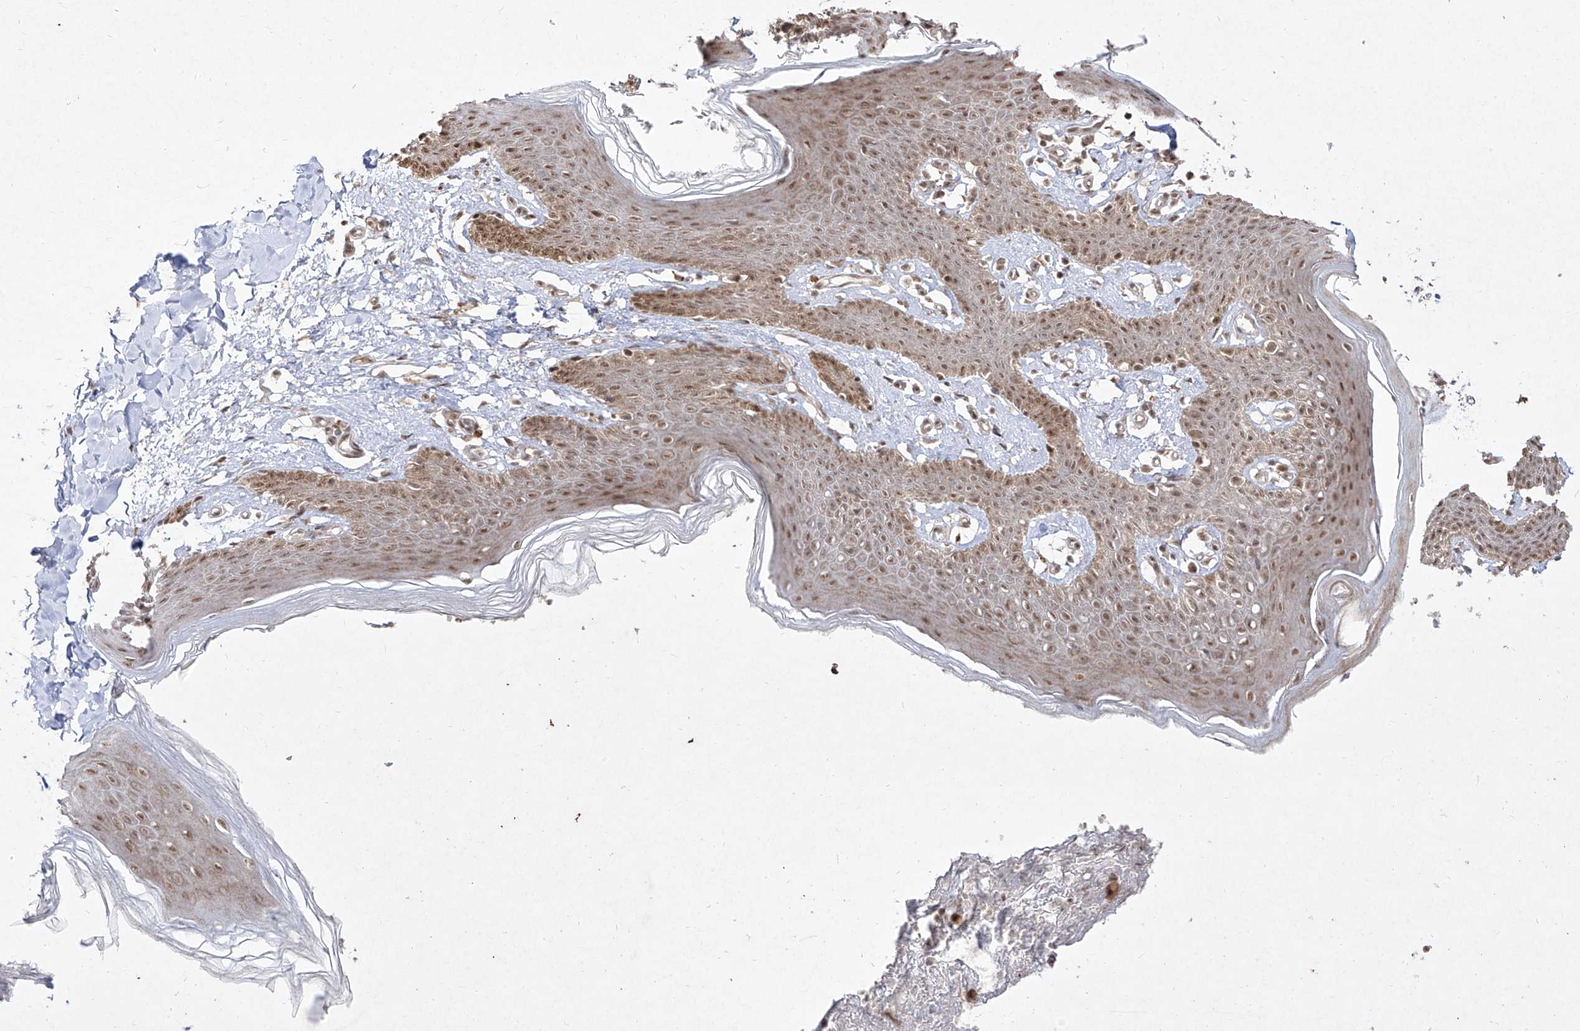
{"staining": {"intensity": "moderate", "quantity": ">75%", "location": "nuclear"}, "tissue": "skin", "cell_type": "Epidermal cells", "image_type": "normal", "snomed": [{"axis": "morphology", "description": "Normal tissue, NOS"}, {"axis": "topography", "description": "Vulva"}], "caption": "Skin stained with immunohistochemistry demonstrates moderate nuclear positivity in approximately >75% of epidermal cells.", "gene": "SNRNP27", "patient": {"sex": "female", "age": 66}}